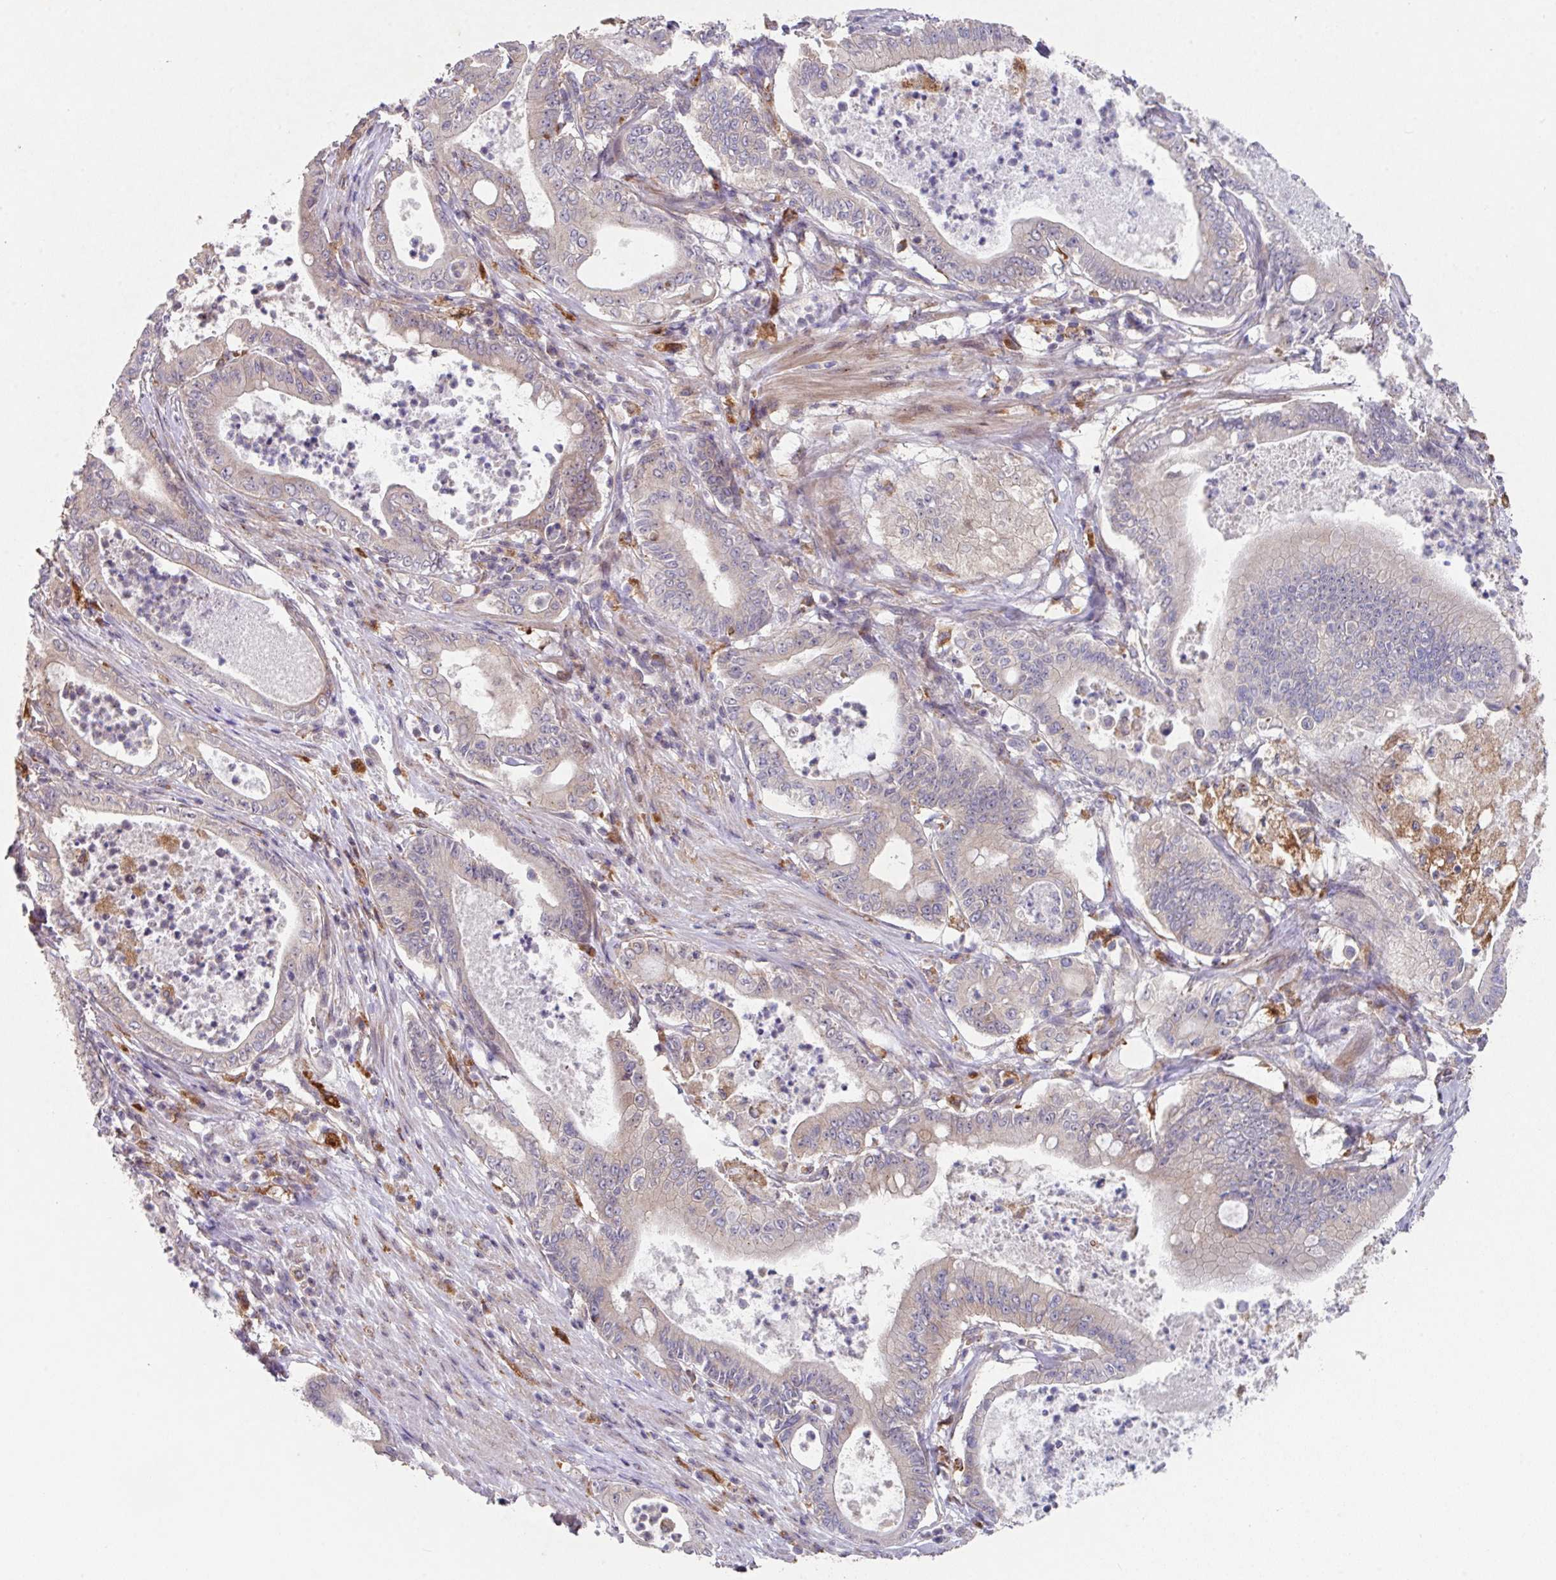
{"staining": {"intensity": "negative", "quantity": "none", "location": "none"}, "tissue": "pancreatic cancer", "cell_type": "Tumor cells", "image_type": "cancer", "snomed": [{"axis": "morphology", "description": "Adenocarcinoma, NOS"}, {"axis": "topography", "description": "Pancreas"}], "caption": "Pancreatic adenocarcinoma was stained to show a protein in brown. There is no significant staining in tumor cells.", "gene": "TRIM14", "patient": {"sex": "male", "age": 71}}